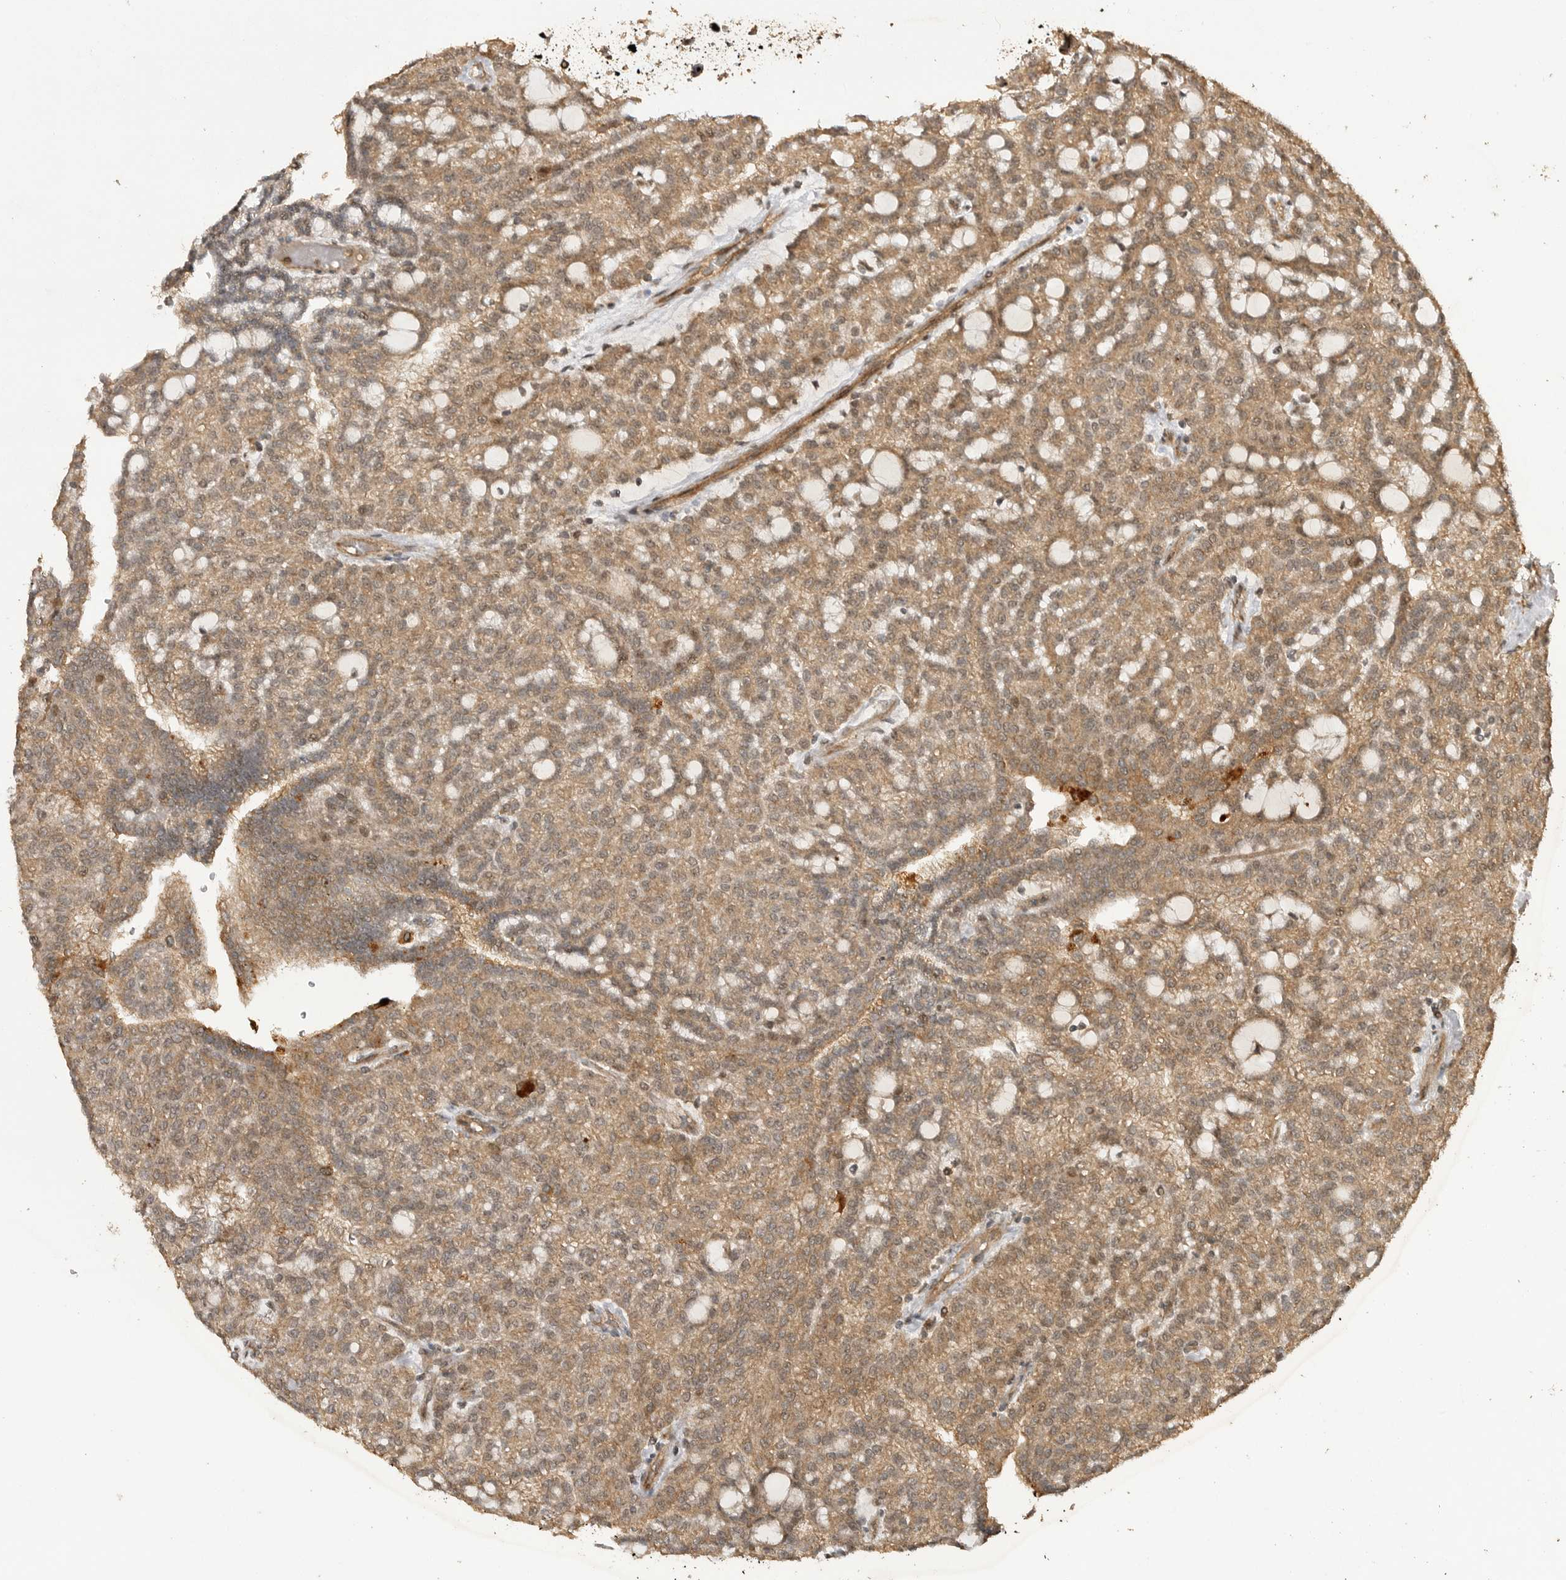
{"staining": {"intensity": "moderate", "quantity": ">75%", "location": "cytoplasmic/membranous"}, "tissue": "renal cancer", "cell_type": "Tumor cells", "image_type": "cancer", "snomed": [{"axis": "morphology", "description": "Adenocarcinoma, NOS"}, {"axis": "topography", "description": "Kidney"}], "caption": "IHC (DAB) staining of adenocarcinoma (renal) exhibits moderate cytoplasmic/membranous protein positivity in approximately >75% of tumor cells.", "gene": "BOC", "patient": {"sex": "male", "age": 63}}